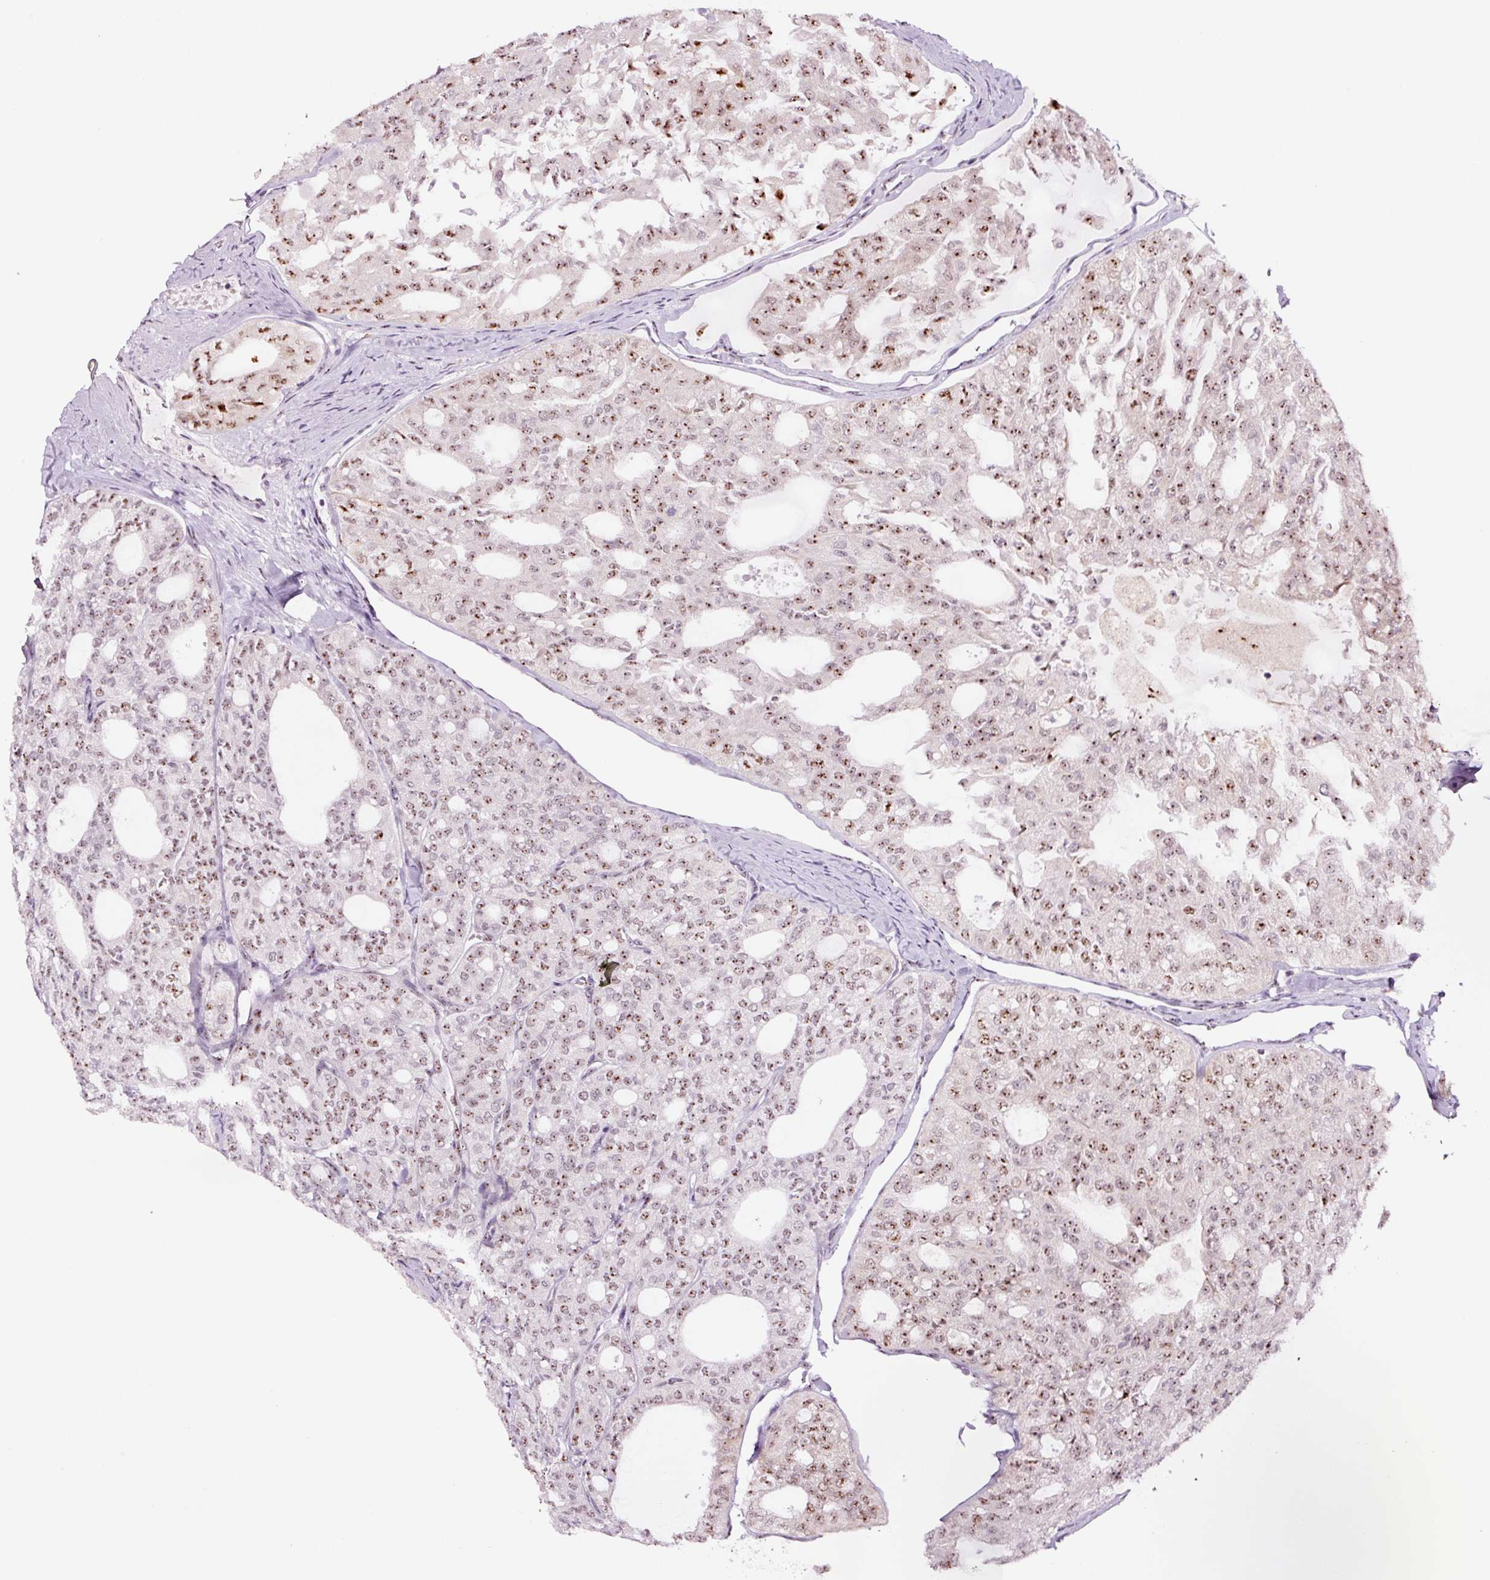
{"staining": {"intensity": "moderate", "quantity": ">75%", "location": "nuclear"}, "tissue": "thyroid cancer", "cell_type": "Tumor cells", "image_type": "cancer", "snomed": [{"axis": "morphology", "description": "Follicular adenoma carcinoma, NOS"}, {"axis": "topography", "description": "Thyroid gland"}], "caption": "Human follicular adenoma carcinoma (thyroid) stained with a protein marker shows moderate staining in tumor cells.", "gene": "GNL3", "patient": {"sex": "male", "age": 75}}